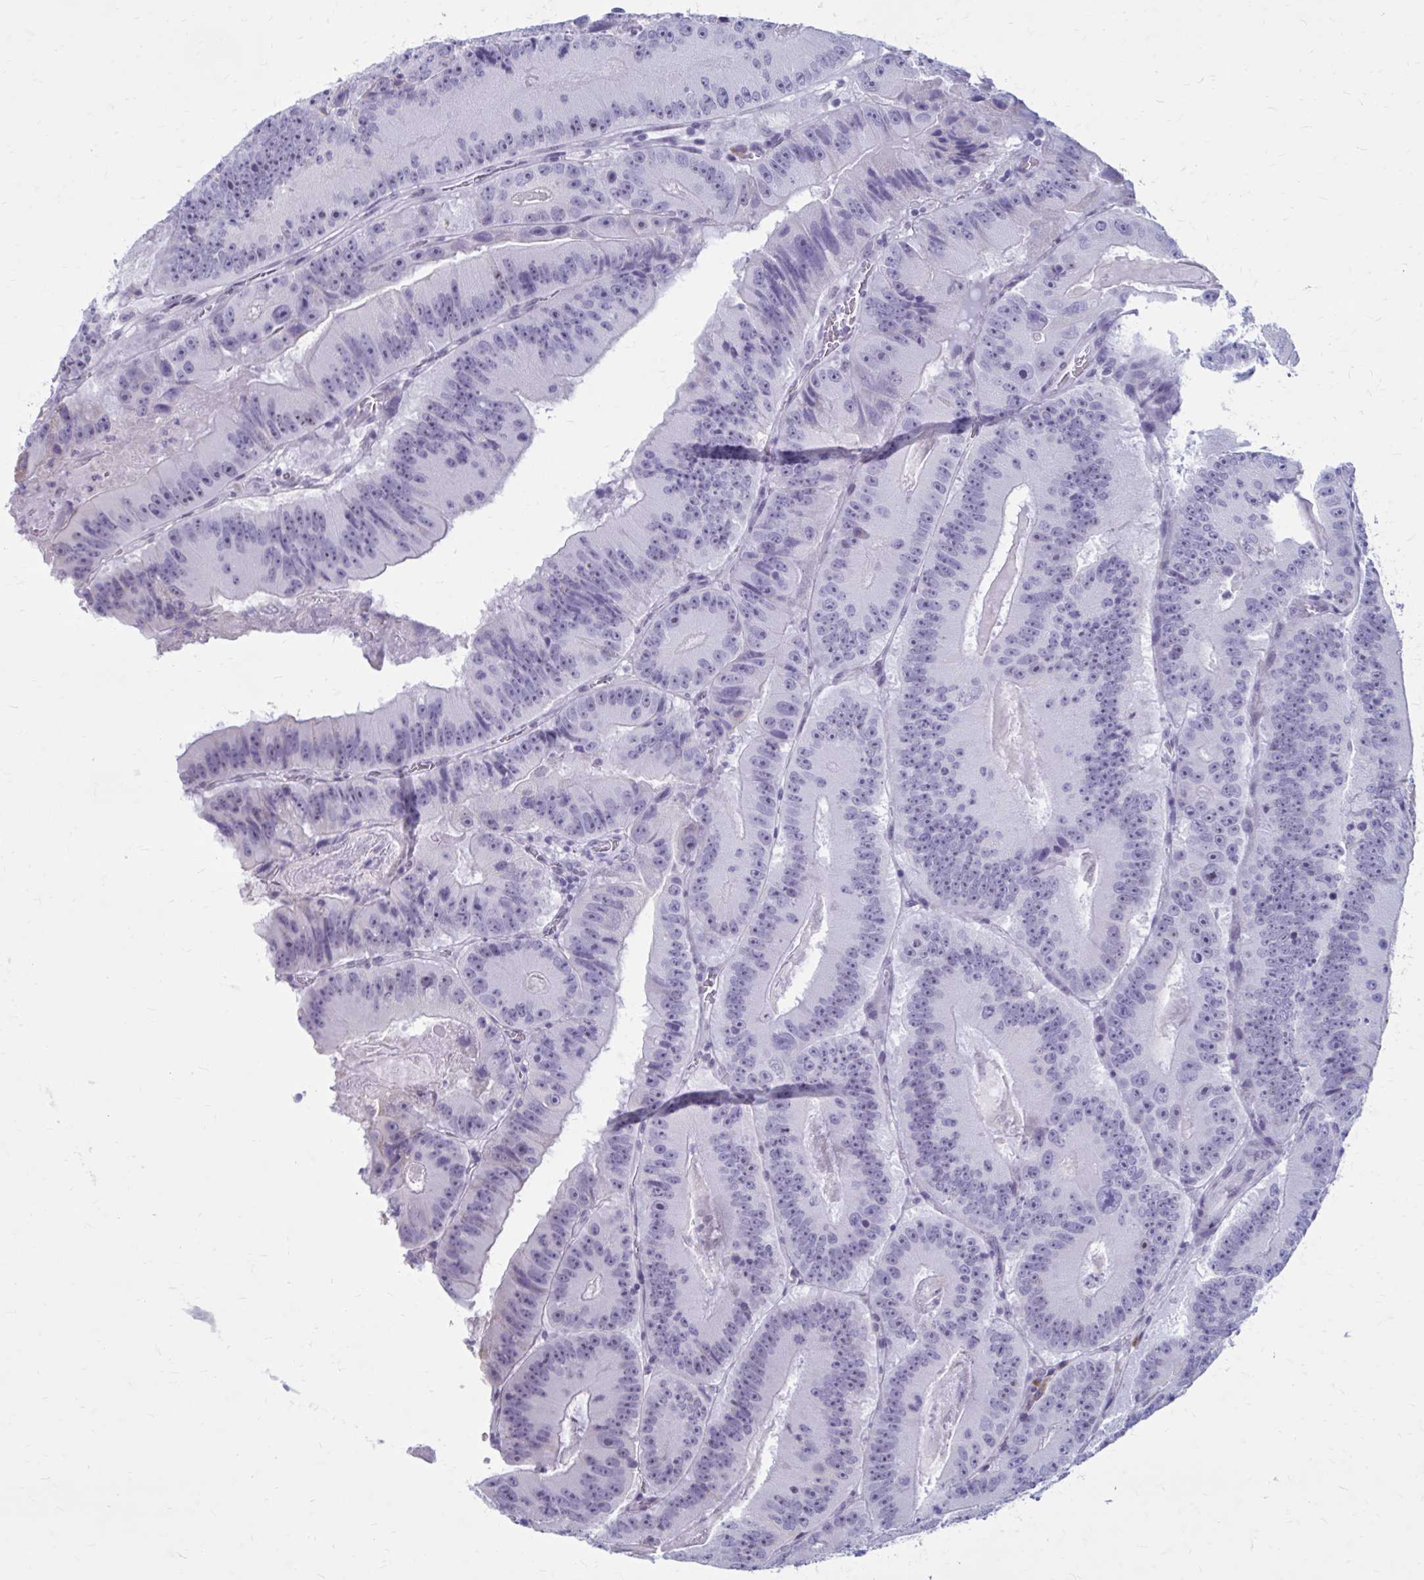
{"staining": {"intensity": "negative", "quantity": "none", "location": "none"}, "tissue": "colorectal cancer", "cell_type": "Tumor cells", "image_type": "cancer", "snomed": [{"axis": "morphology", "description": "Adenocarcinoma, NOS"}, {"axis": "topography", "description": "Colon"}], "caption": "There is no significant positivity in tumor cells of adenocarcinoma (colorectal).", "gene": "PROSER1", "patient": {"sex": "female", "age": 86}}